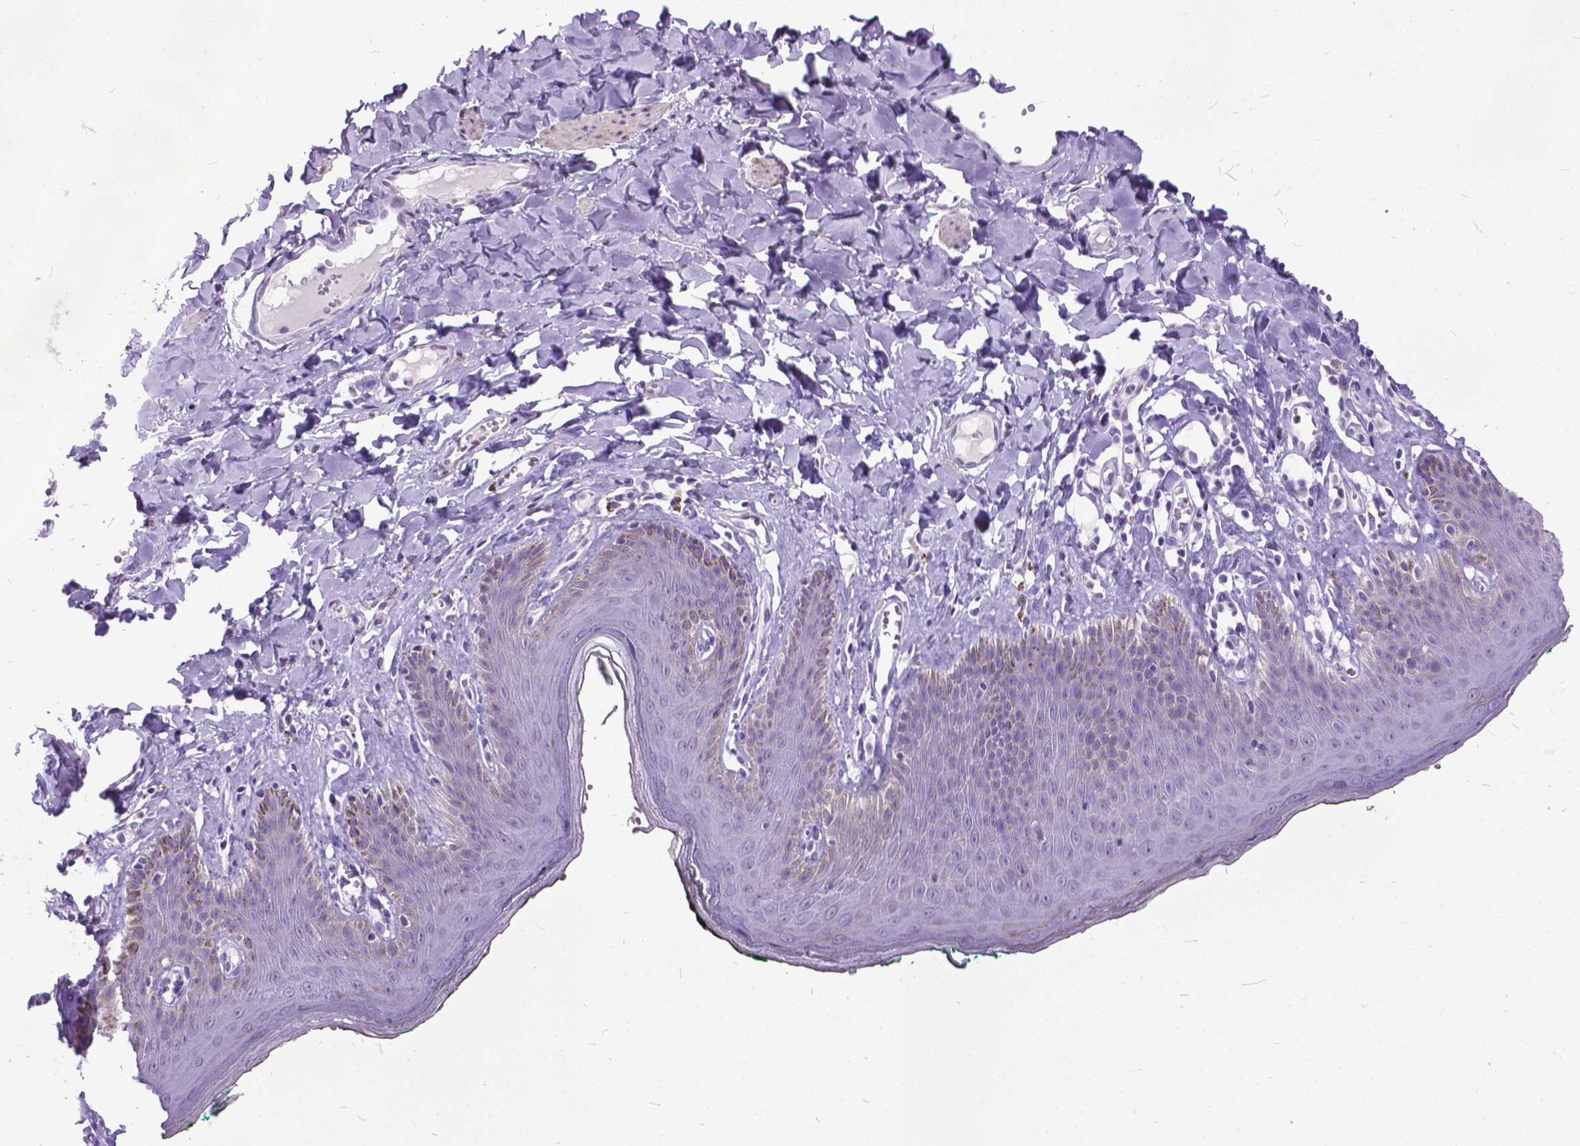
{"staining": {"intensity": "negative", "quantity": "none", "location": "none"}, "tissue": "skin", "cell_type": "Epidermal cells", "image_type": "normal", "snomed": [{"axis": "morphology", "description": "Normal tissue, NOS"}, {"axis": "topography", "description": "Vulva"}, {"axis": "topography", "description": "Peripheral nerve tissue"}], "caption": "Micrograph shows no significant protein positivity in epidermal cells of normal skin.", "gene": "MARCHF10", "patient": {"sex": "female", "age": 66}}